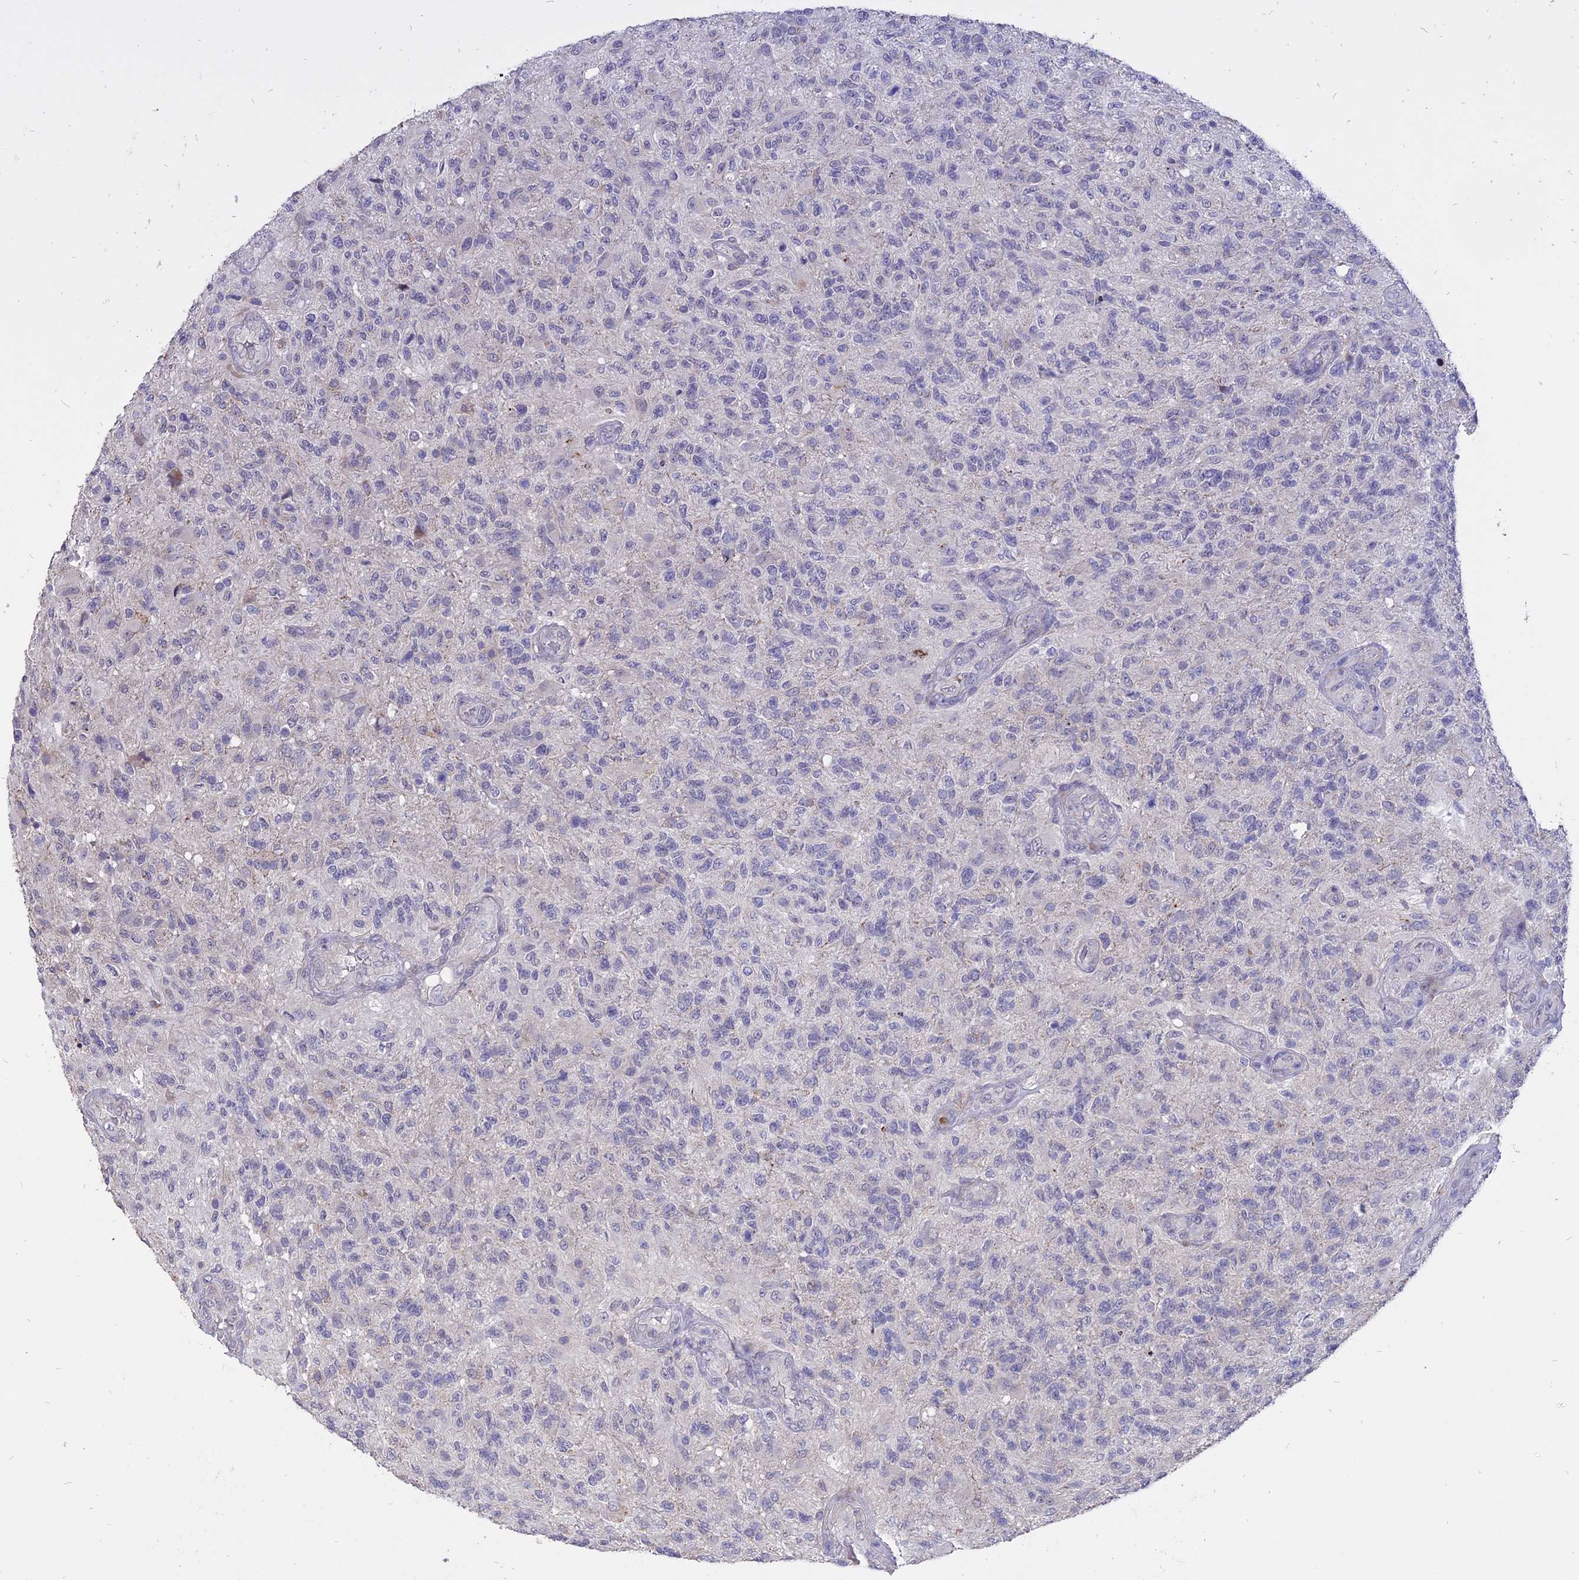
{"staining": {"intensity": "negative", "quantity": "none", "location": "none"}, "tissue": "glioma", "cell_type": "Tumor cells", "image_type": "cancer", "snomed": [{"axis": "morphology", "description": "Glioma, malignant, High grade"}, {"axis": "topography", "description": "Brain"}], "caption": "Micrograph shows no significant protein staining in tumor cells of high-grade glioma (malignant).", "gene": "TMEM263", "patient": {"sex": "male", "age": 56}}